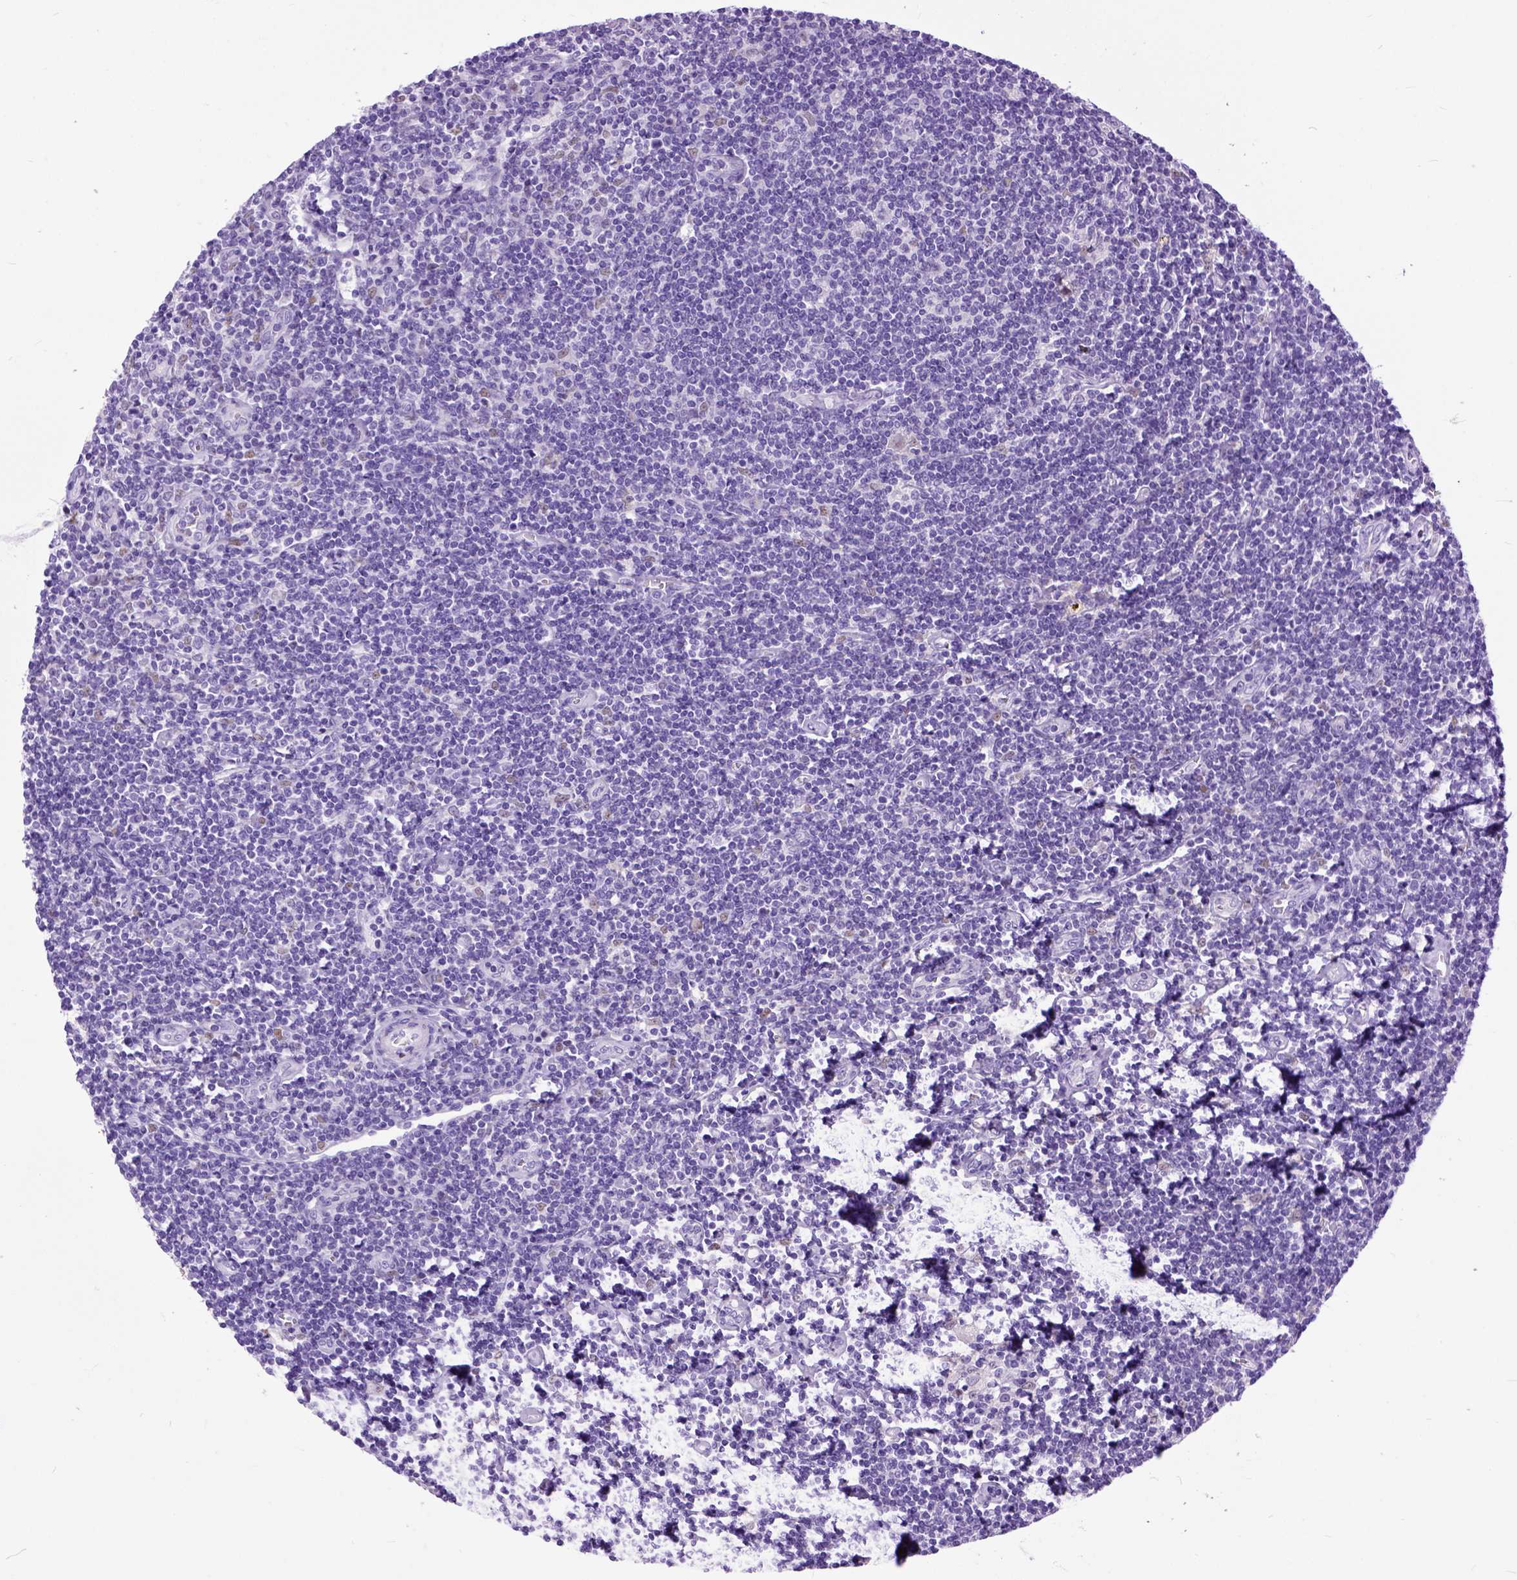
{"staining": {"intensity": "negative", "quantity": "none", "location": "none"}, "tissue": "lymphoma", "cell_type": "Tumor cells", "image_type": "cancer", "snomed": [{"axis": "morphology", "description": "Hodgkin's disease, NOS"}, {"axis": "topography", "description": "Lymph node"}], "caption": "Immunohistochemistry (IHC) photomicrograph of human Hodgkin's disease stained for a protein (brown), which demonstrates no staining in tumor cells.", "gene": "CRB1", "patient": {"sex": "male", "age": 40}}